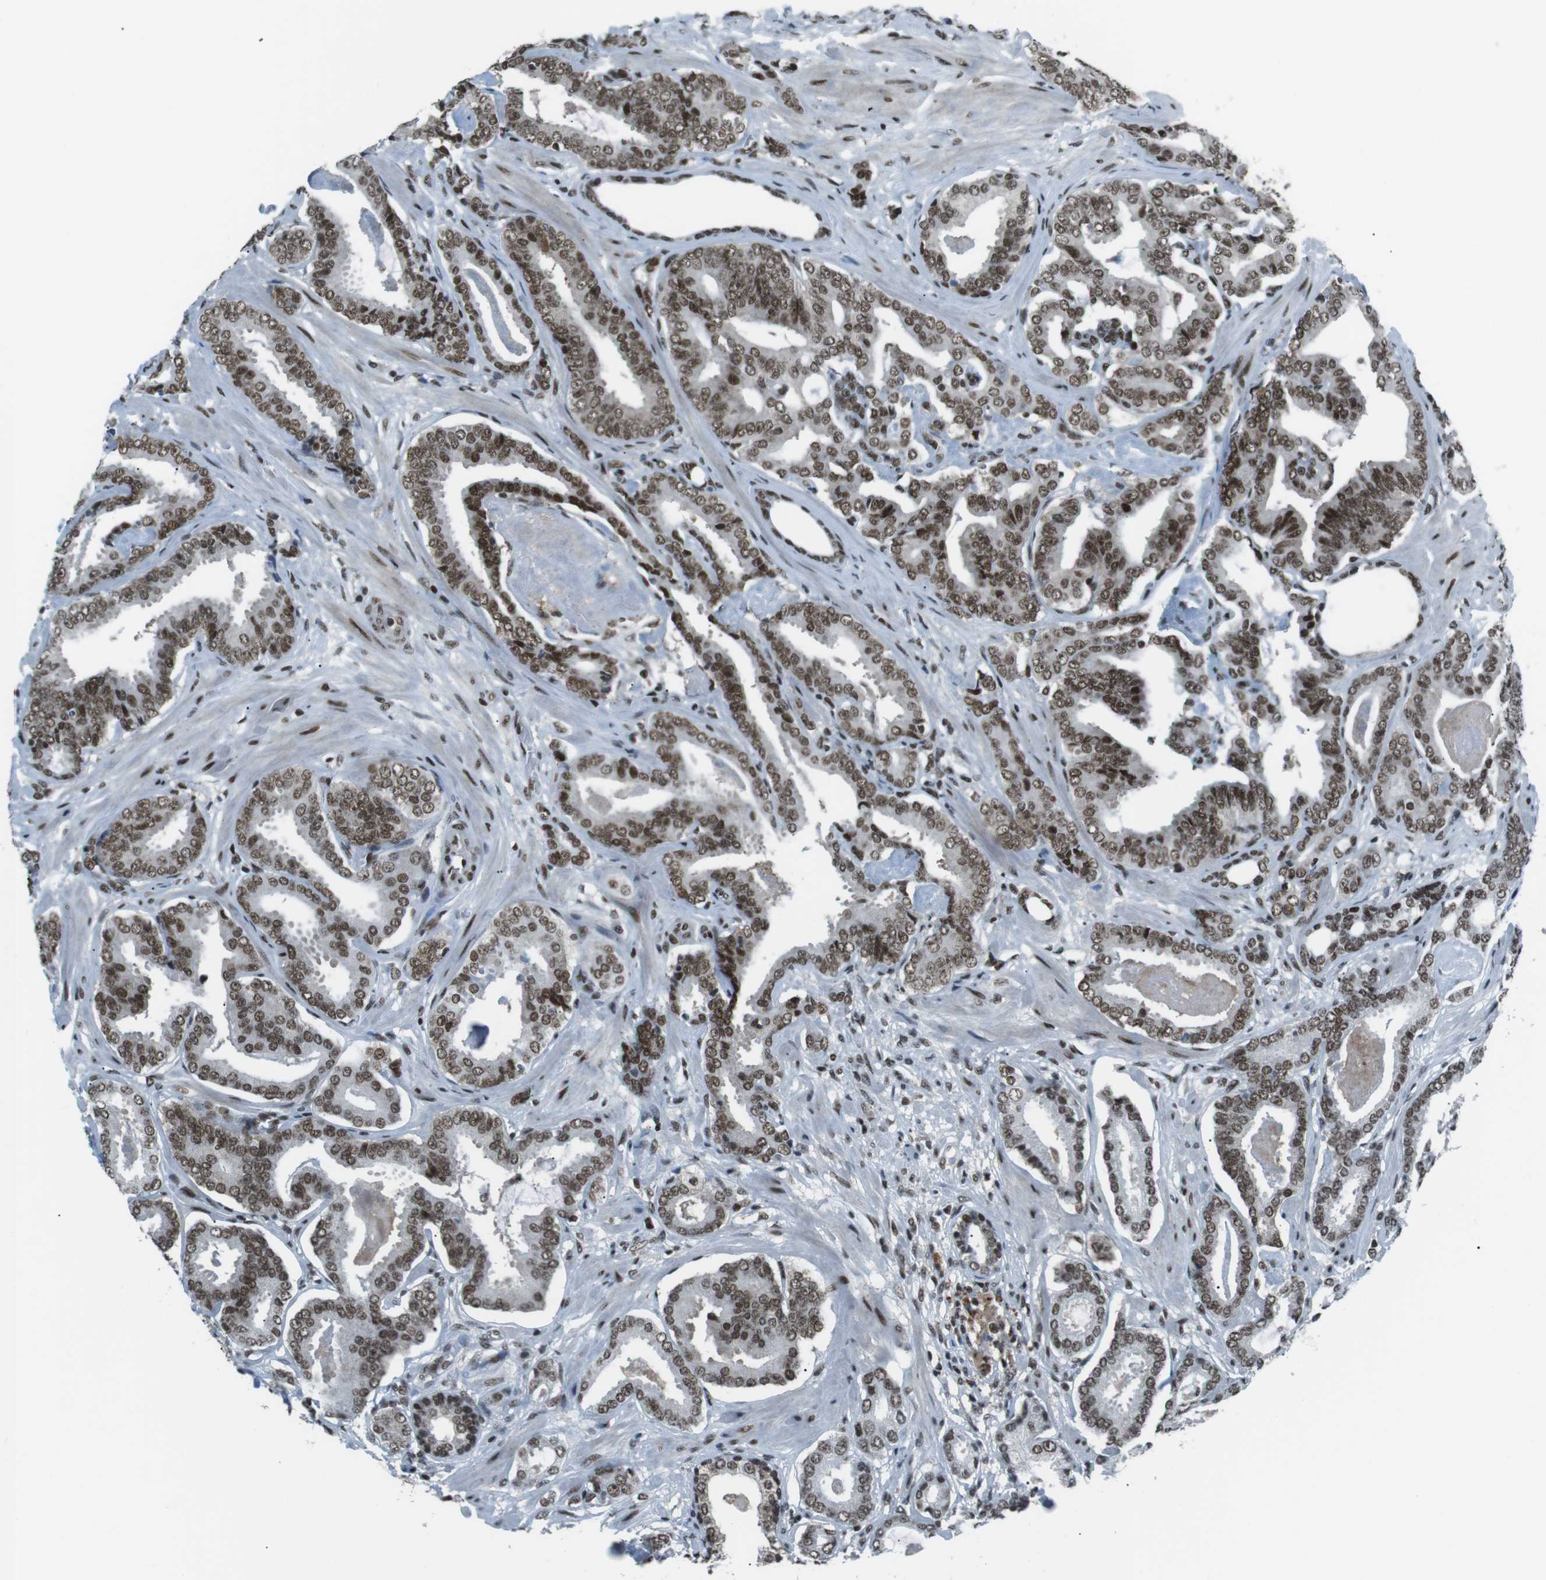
{"staining": {"intensity": "strong", "quantity": ">75%", "location": "nuclear"}, "tissue": "prostate cancer", "cell_type": "Tumor cells", "image_type": "cancer", "snomed": [{"axis": "morphology", "description": "Adenocarcinoma, Low grade"}, {"axis": "topography", "description": "Prostate"}], "caption": "A high amount of strong nuclear expression is seen in about >75% of tumor cells in prostate cancer tissue.", "gene": "TAF1", "patient": {"sex": "male", "age": 53}}